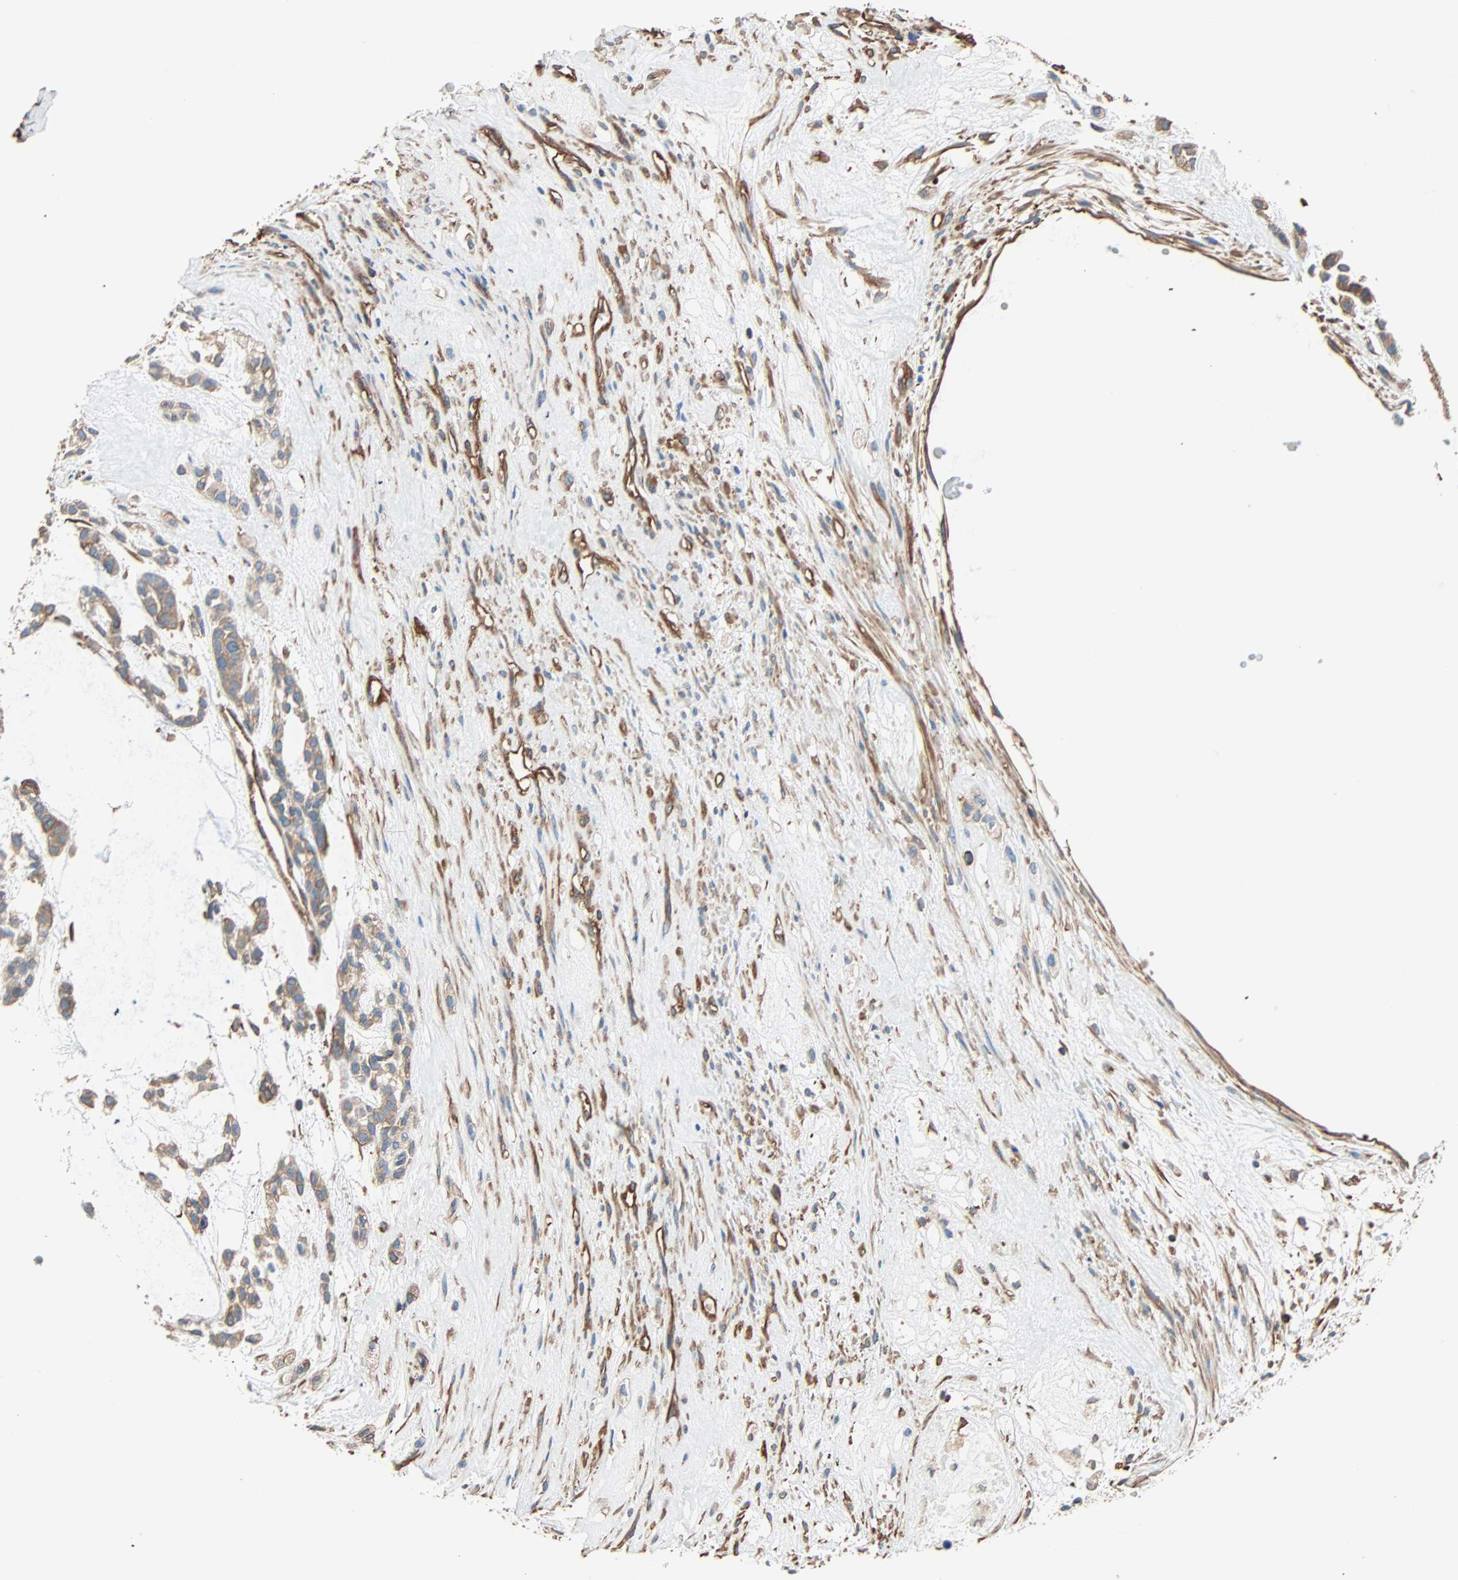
{"staining": {"intensity": "weak", "quantity": ">75%", "location": "cytoplasmic/membranous"}, "tissue": "head and neck cancer", "cell_type": "Tumor cells", "image_type": "cancer", "snomed": [{"axis": "morphology", "description": "Adenocarcinoma, NOS"}, {"axis": "morphology", "description": "Adenoma, NOS"}, {"axis": "topography", "description": "Head-Neck"}], "caption": "A brown stain highlights weak cytoplasmic/membranous expression of a protein in human adenoma (head and neck) tumor cells.", "gene": "GALNT10", "patient": {"sex": "female", "age": 55}}